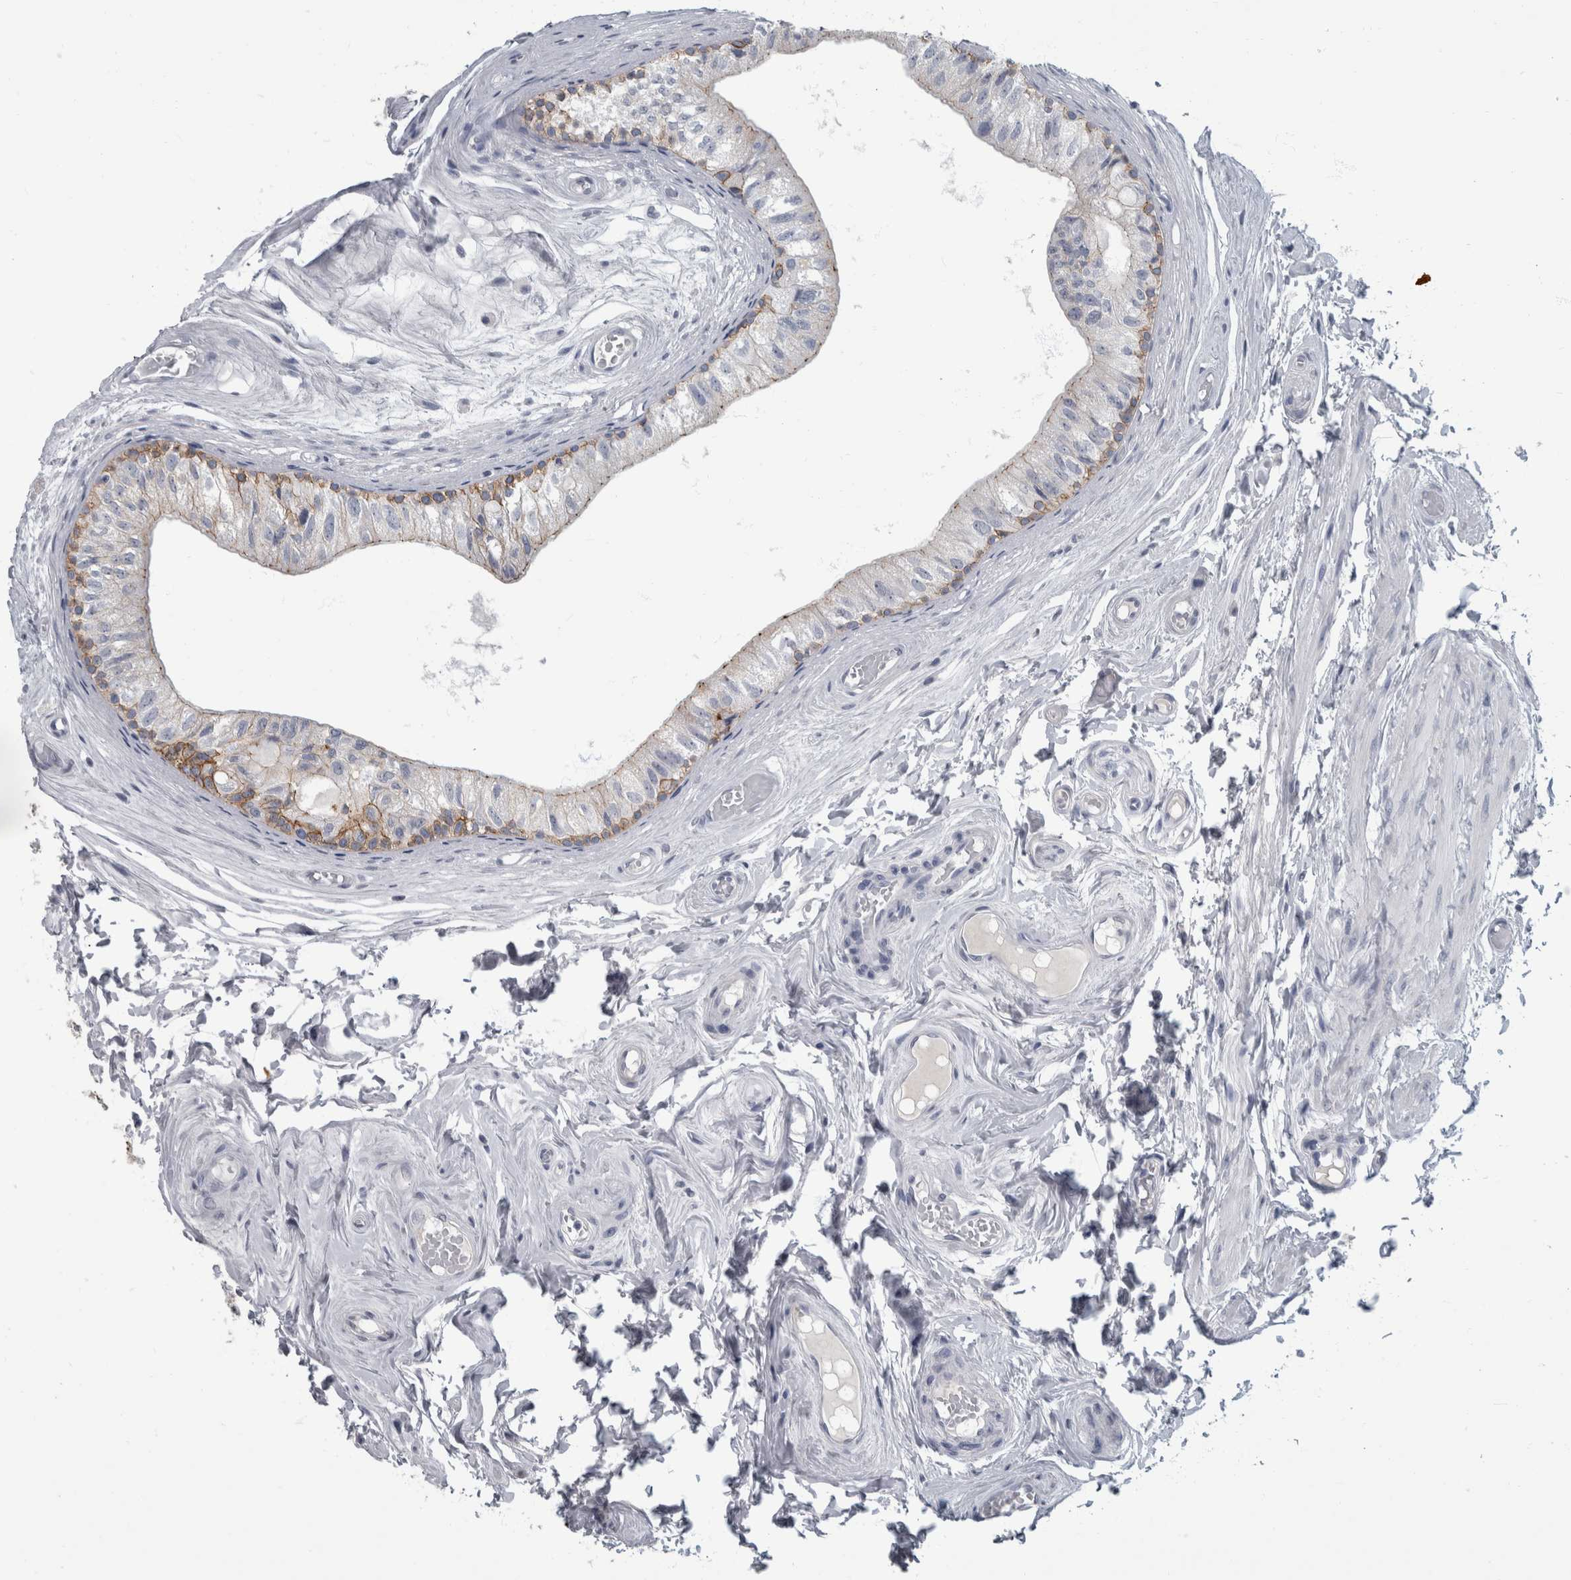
{"staining": {"intensity": "moderate", "quantity": "25%-75%", "location": "cytoplasmic/membranous"}, "tissue": "epididymis", "cell_type": "Glandular cells", "image_type": "normal", "snomed": [{"axis": "morphology", "description": "Normal tissue, NOS"}, {"axis": "topography", "description": "Epididymis"}], "caption": "This histopathology image shows immunohistochemistry (IHC) staining of normal human epididymis, with medium moderate cytoplasmic/membranous expression in about 25%-75% of glandular cells.", "gene": "DSG2", "patient": {"sex": "male", "age": 79}}